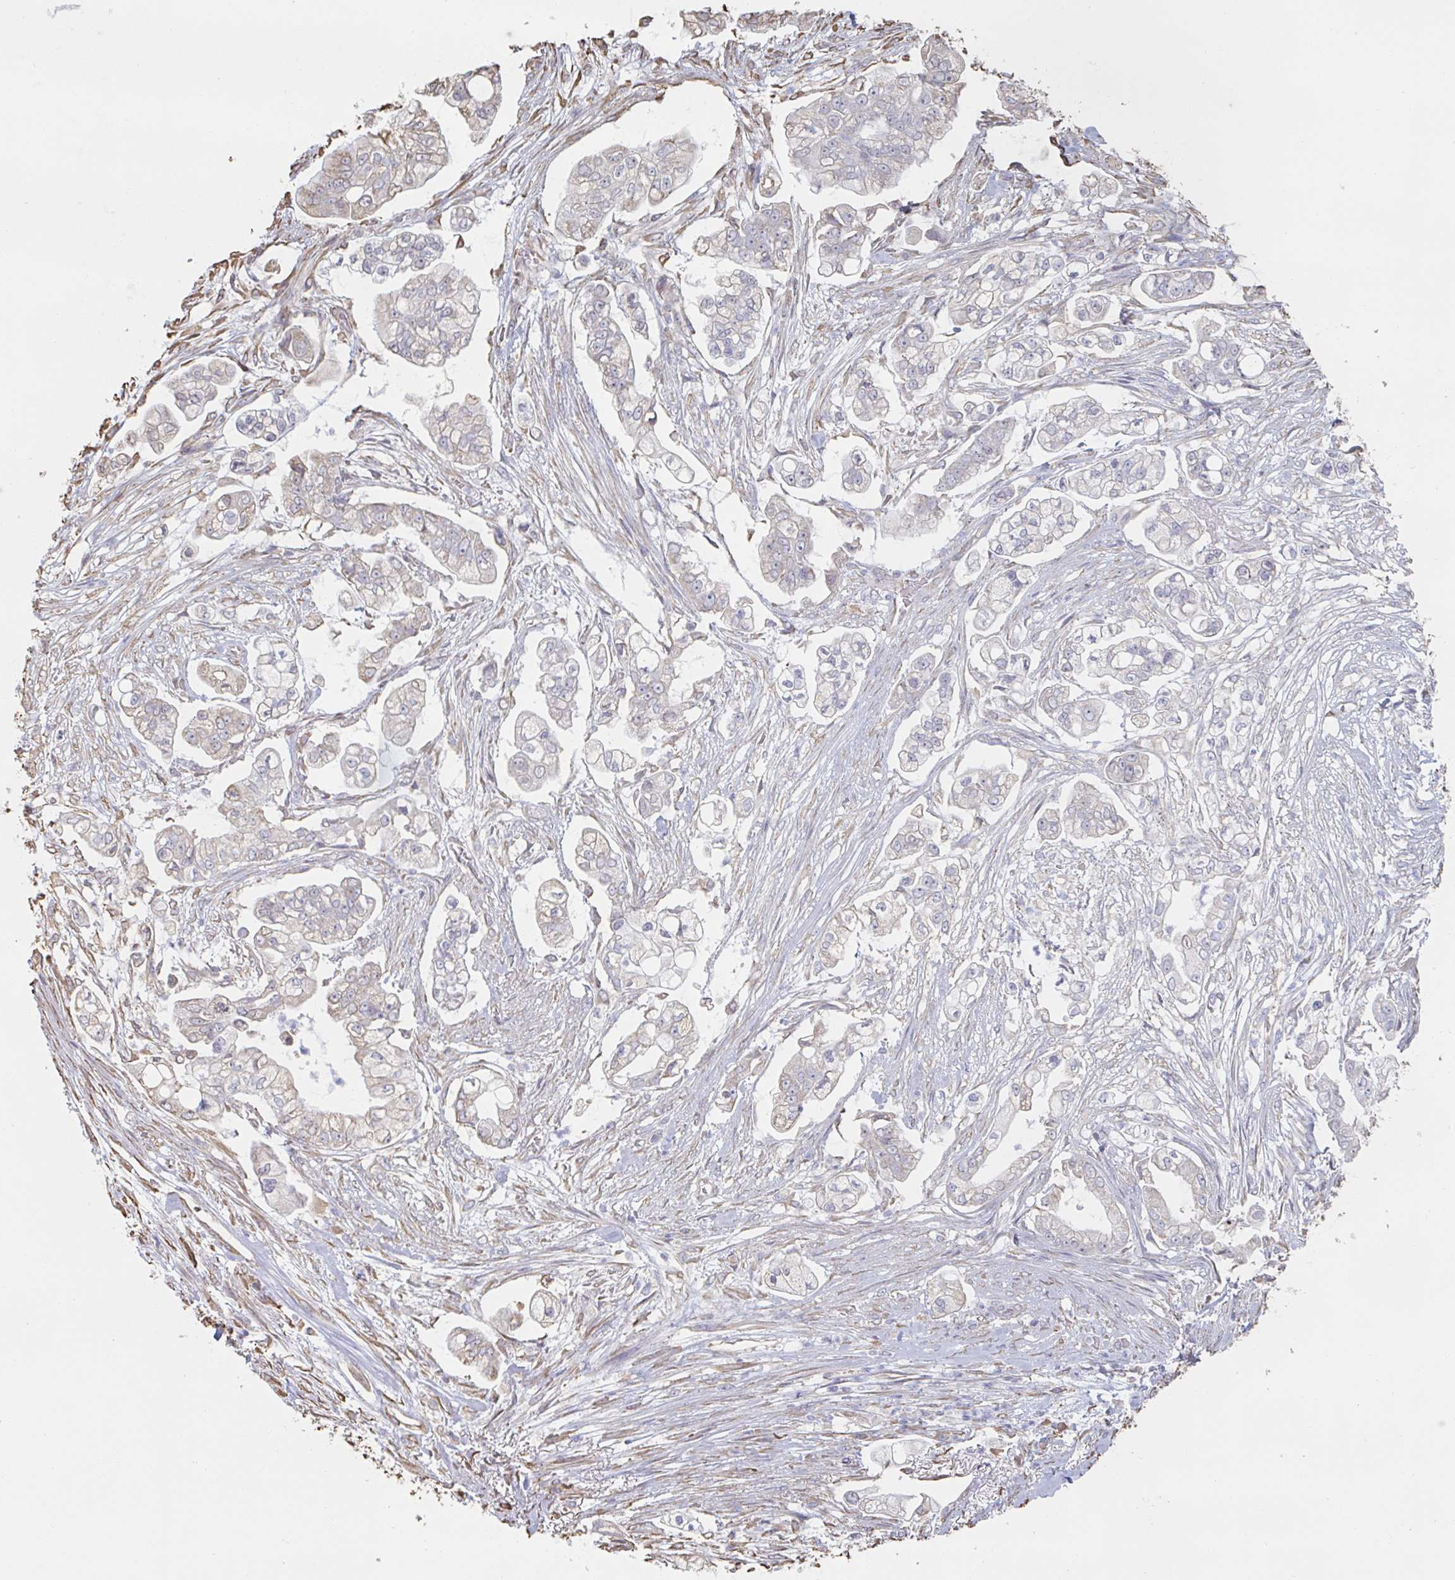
{"staining": {"intensity": "negative", "quantity": "none", "location": "none"}, "tissue": "pancreatic cancer", "cell_type": "Tumor cells", "image_type": "cancer", "snomed": [{"axis": "morphology", "description": "Adenocarcinoma, NOS"}, {"axis": "topography", "description": "Pancreas"}], "caption": "Image shows no protein expression in tumor cells of pancreatic adenocarcinoma tissue.", "gene": "RAB5IF", "patient": {"sex": "female", "age": 69}}